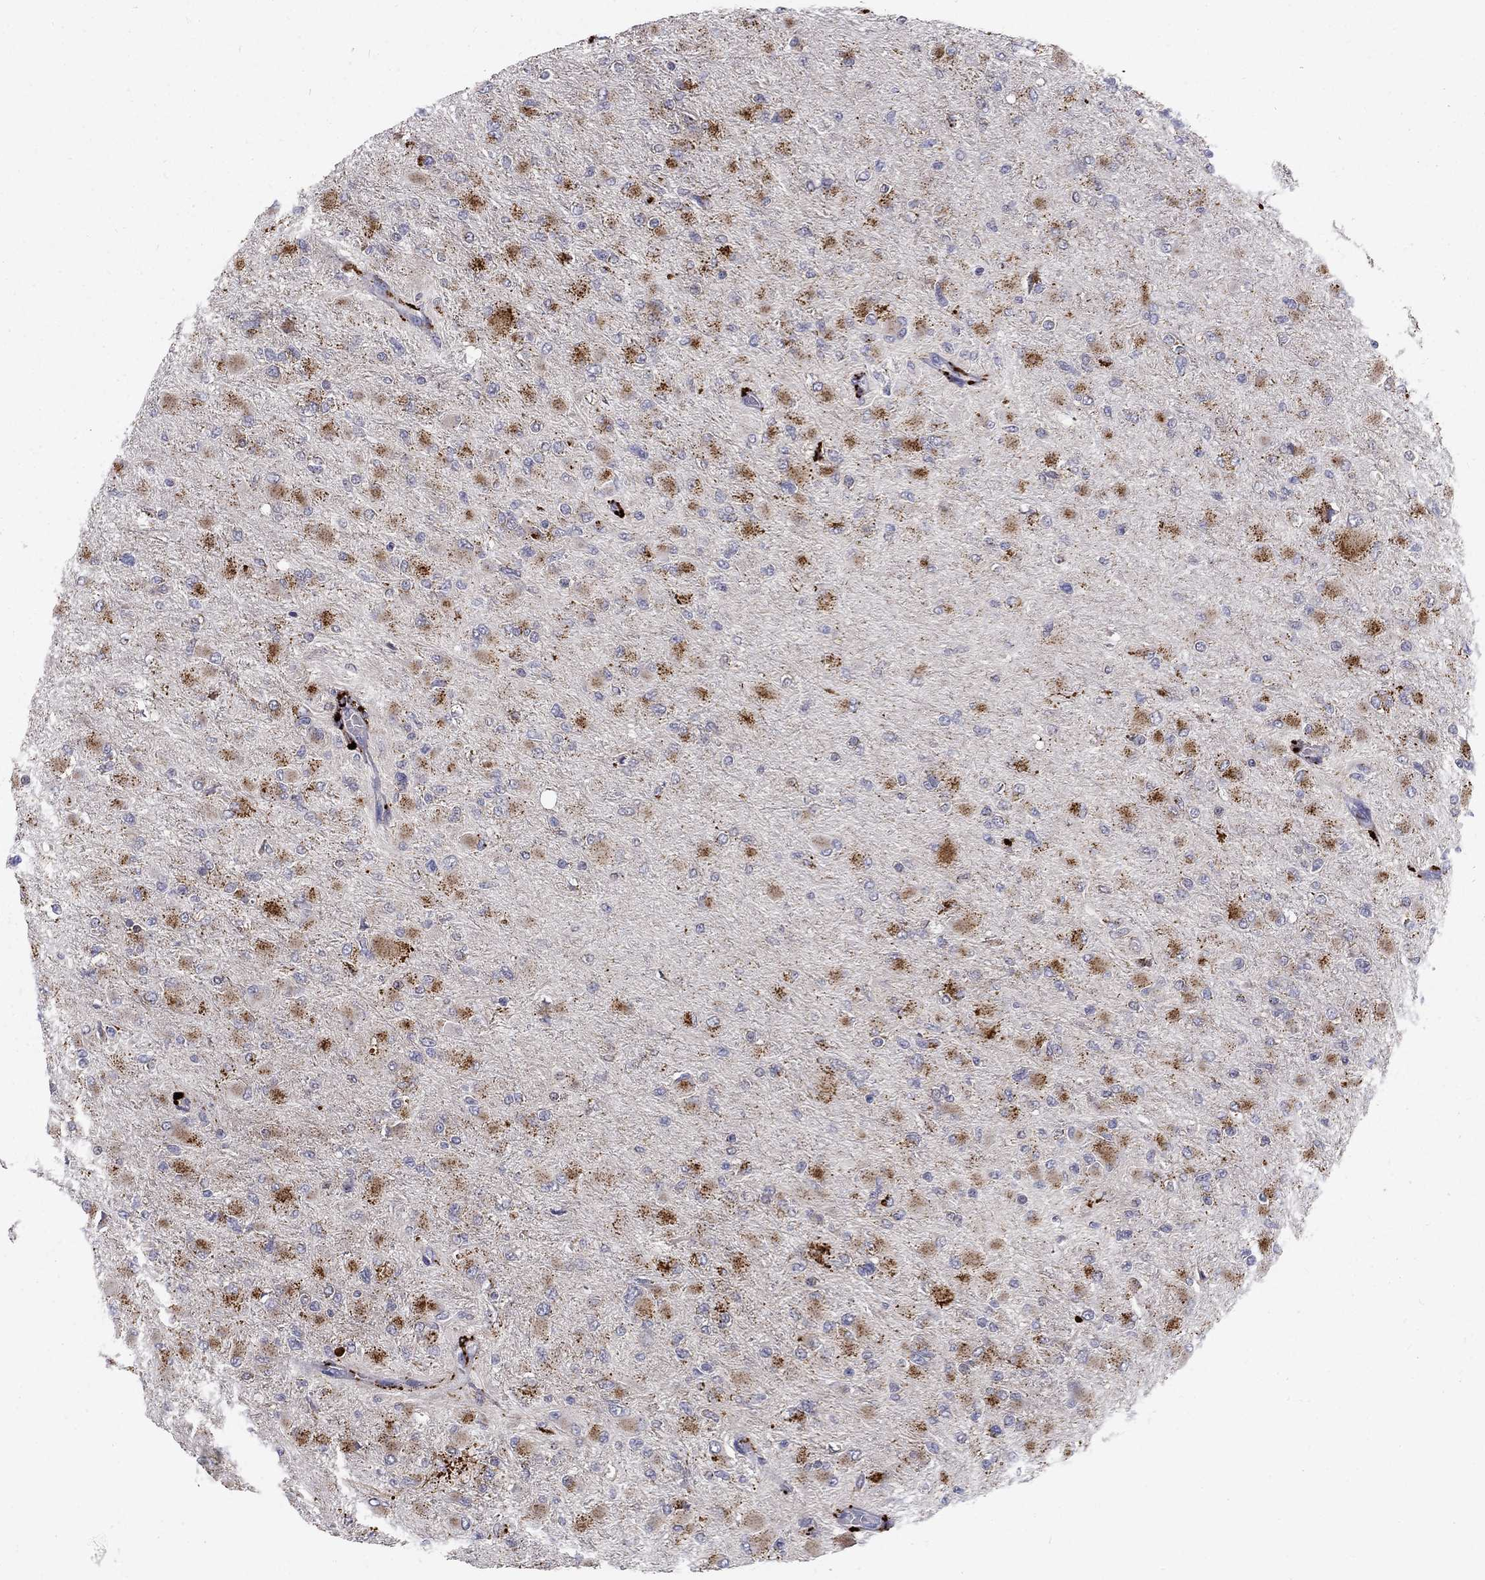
{"staining": {"intensity": "moderate", "quantity": ">75%", "location": "cytoplasmic/membranous"}, "tissue": "glioma", "cell_type": "Tumor cells", "image_type": "cancer", "snomed": [{"axis": "morphology", "description": "Glioma, malignant, High grade"}, {"axis": "topography", "description": "Cerebral cortex"}], "caption": "Protein staining of glioma tissue reveals moderate cytoplasmic/membranous expression in about >75% of tumor cells.", "gene": "EPDR1", "patient": {"sex": "female", "age": 36}}